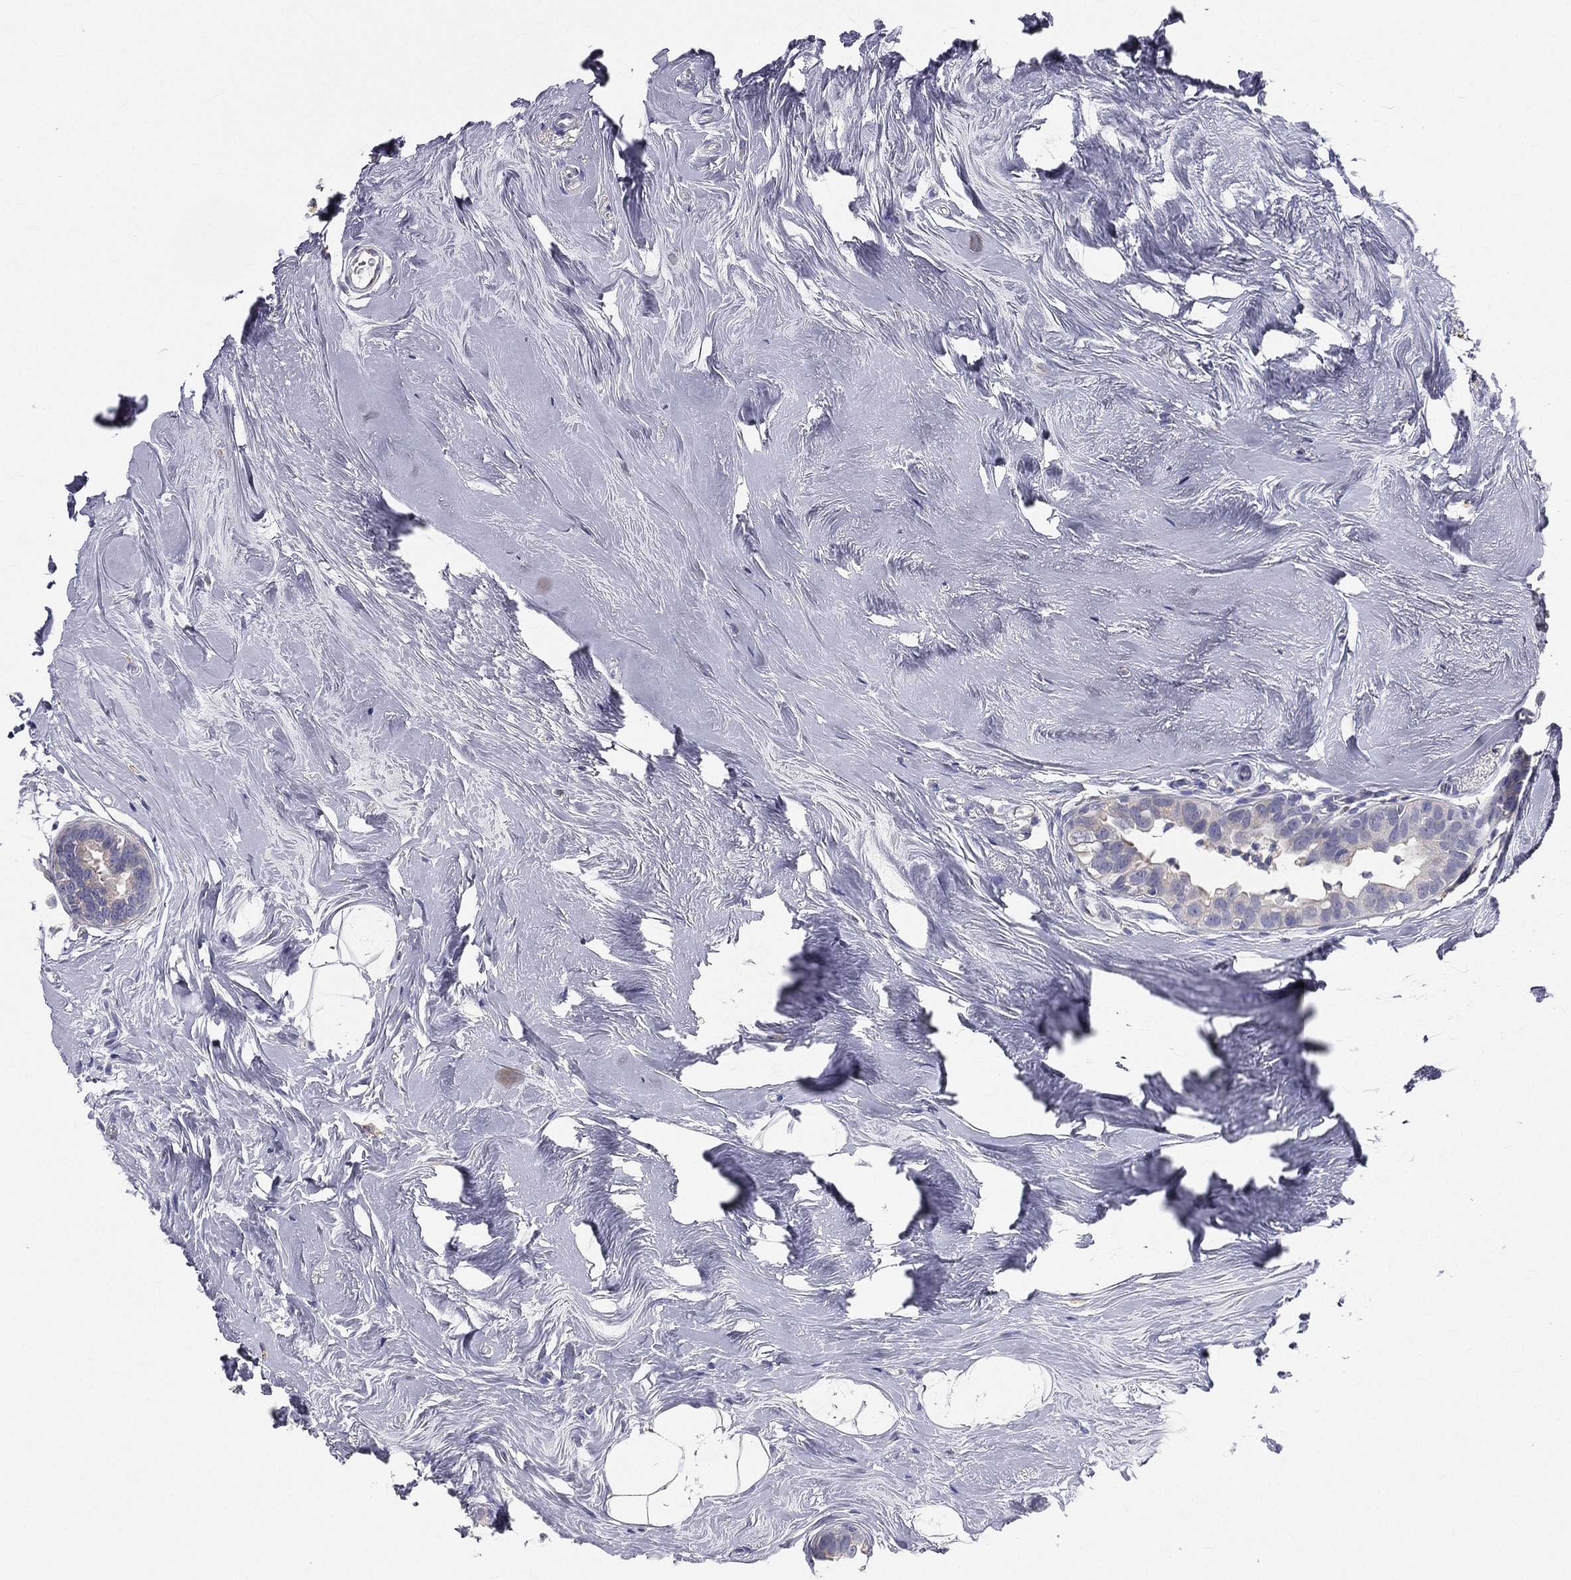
{"staining": {"intensity": "negative", "quantity": "none", "location": "none"}, "tissue": "breast cancer", "cell_type": "Tumor cells", "image_type": "cancer", "snomed": [{"axis": "morphology", "description": "Duct carcinoma"}, {"axis": "topography", "description": "Breast"}], "caption": "There is no significant expression in tumor cells of invasive ductal carcinoma (breast).", "gene": "MUC13", "patient": {"sex": "female", "age": 55}}